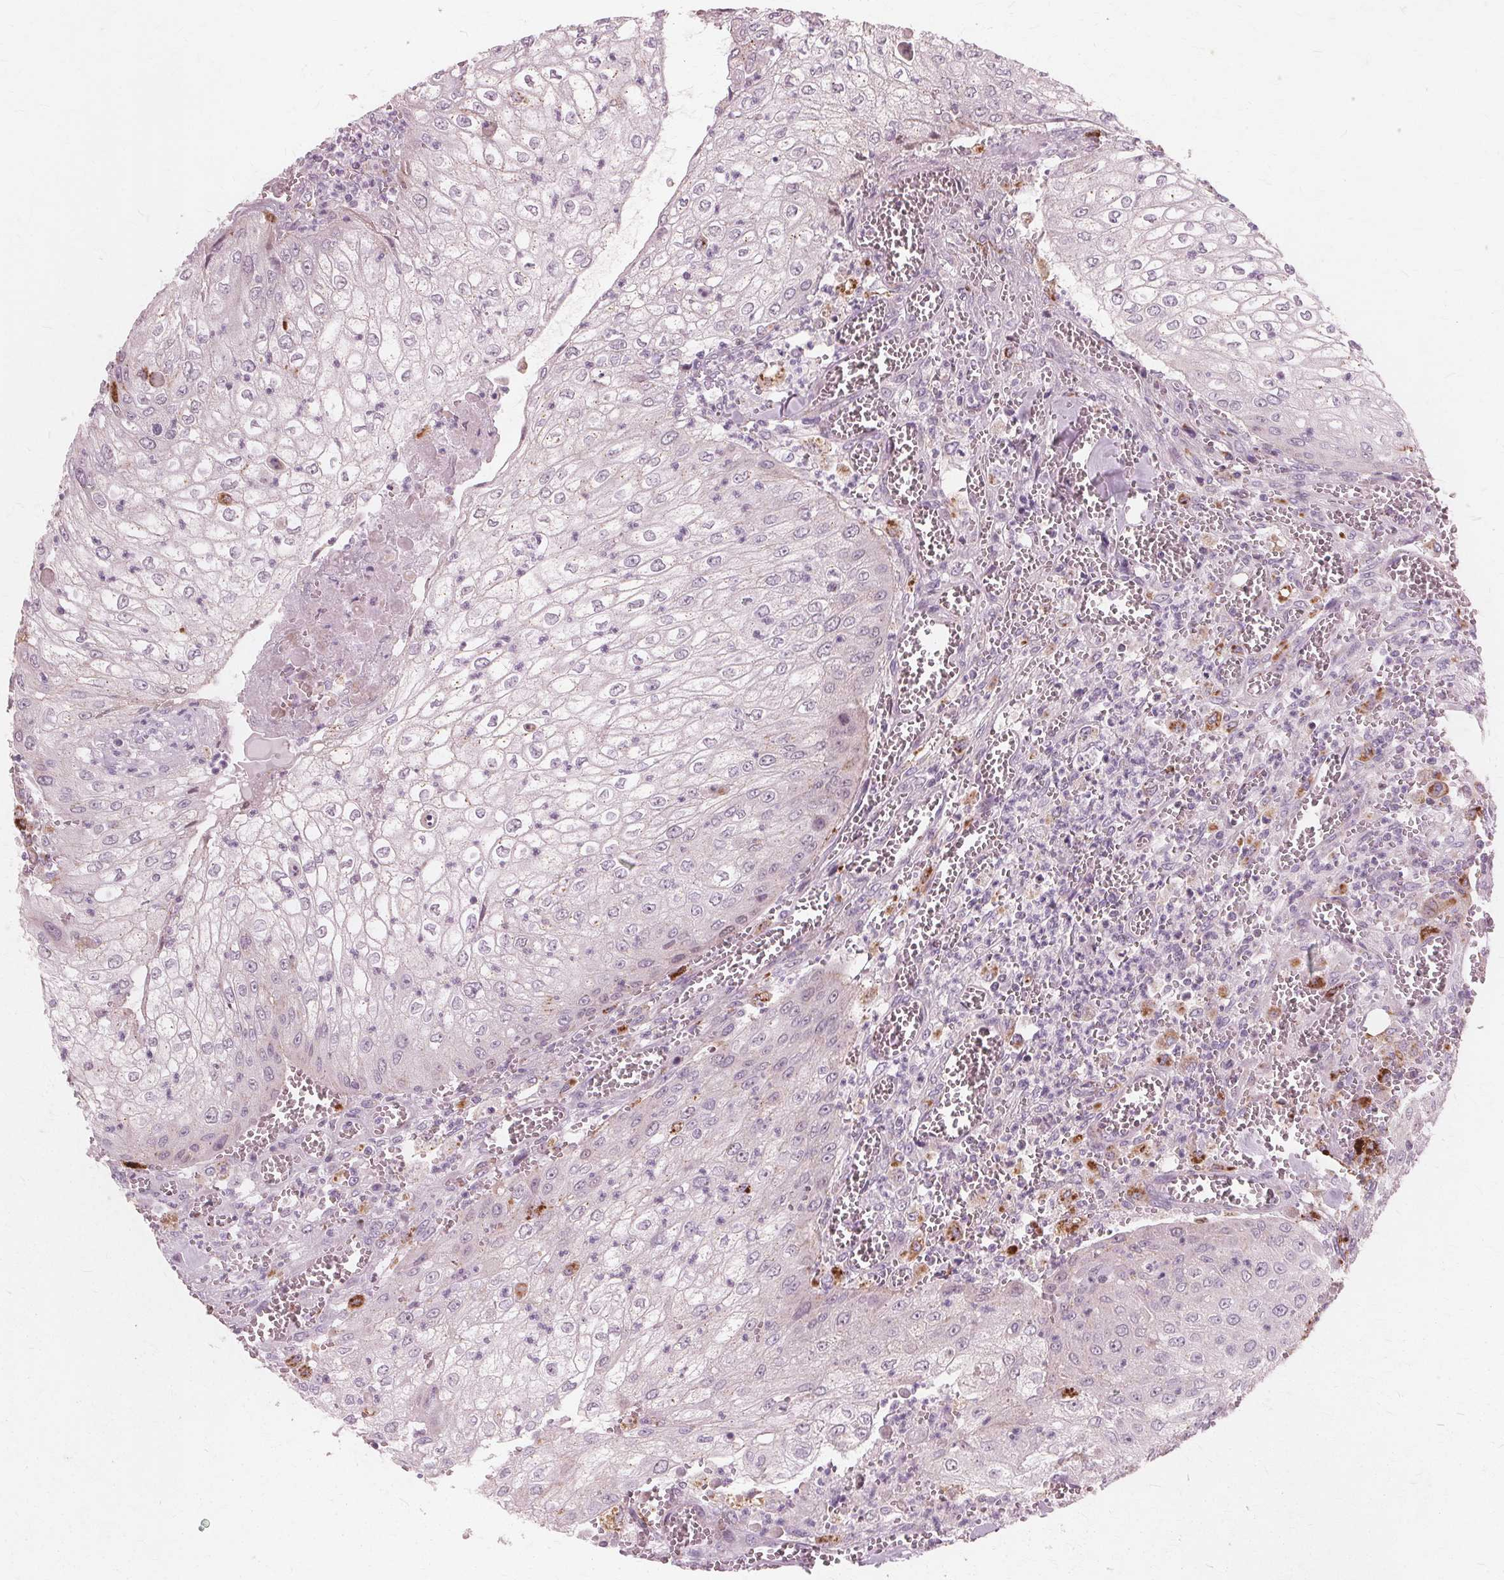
{"staining": {"intensity": "negative", "quantity": "none", "location": "none"}, "tissue": "urothelial cancer", "cell_type": "Tumor cells", "image_type": "cancer", "snomed": [{"axis": "morphology", "description": "Urothelial carcinoma, High grade"}, {"axis": "topography", "description": "Urinary bladder"}], "caption": "An immunohistochemistry (IHC) image of urothelial cancer is shown. There is no staining in tumor cells of urothelial cancer. Nuclei are stained in blue.", "gene": "DNASE2", "patient": {"sex": "male", "age": 62}}